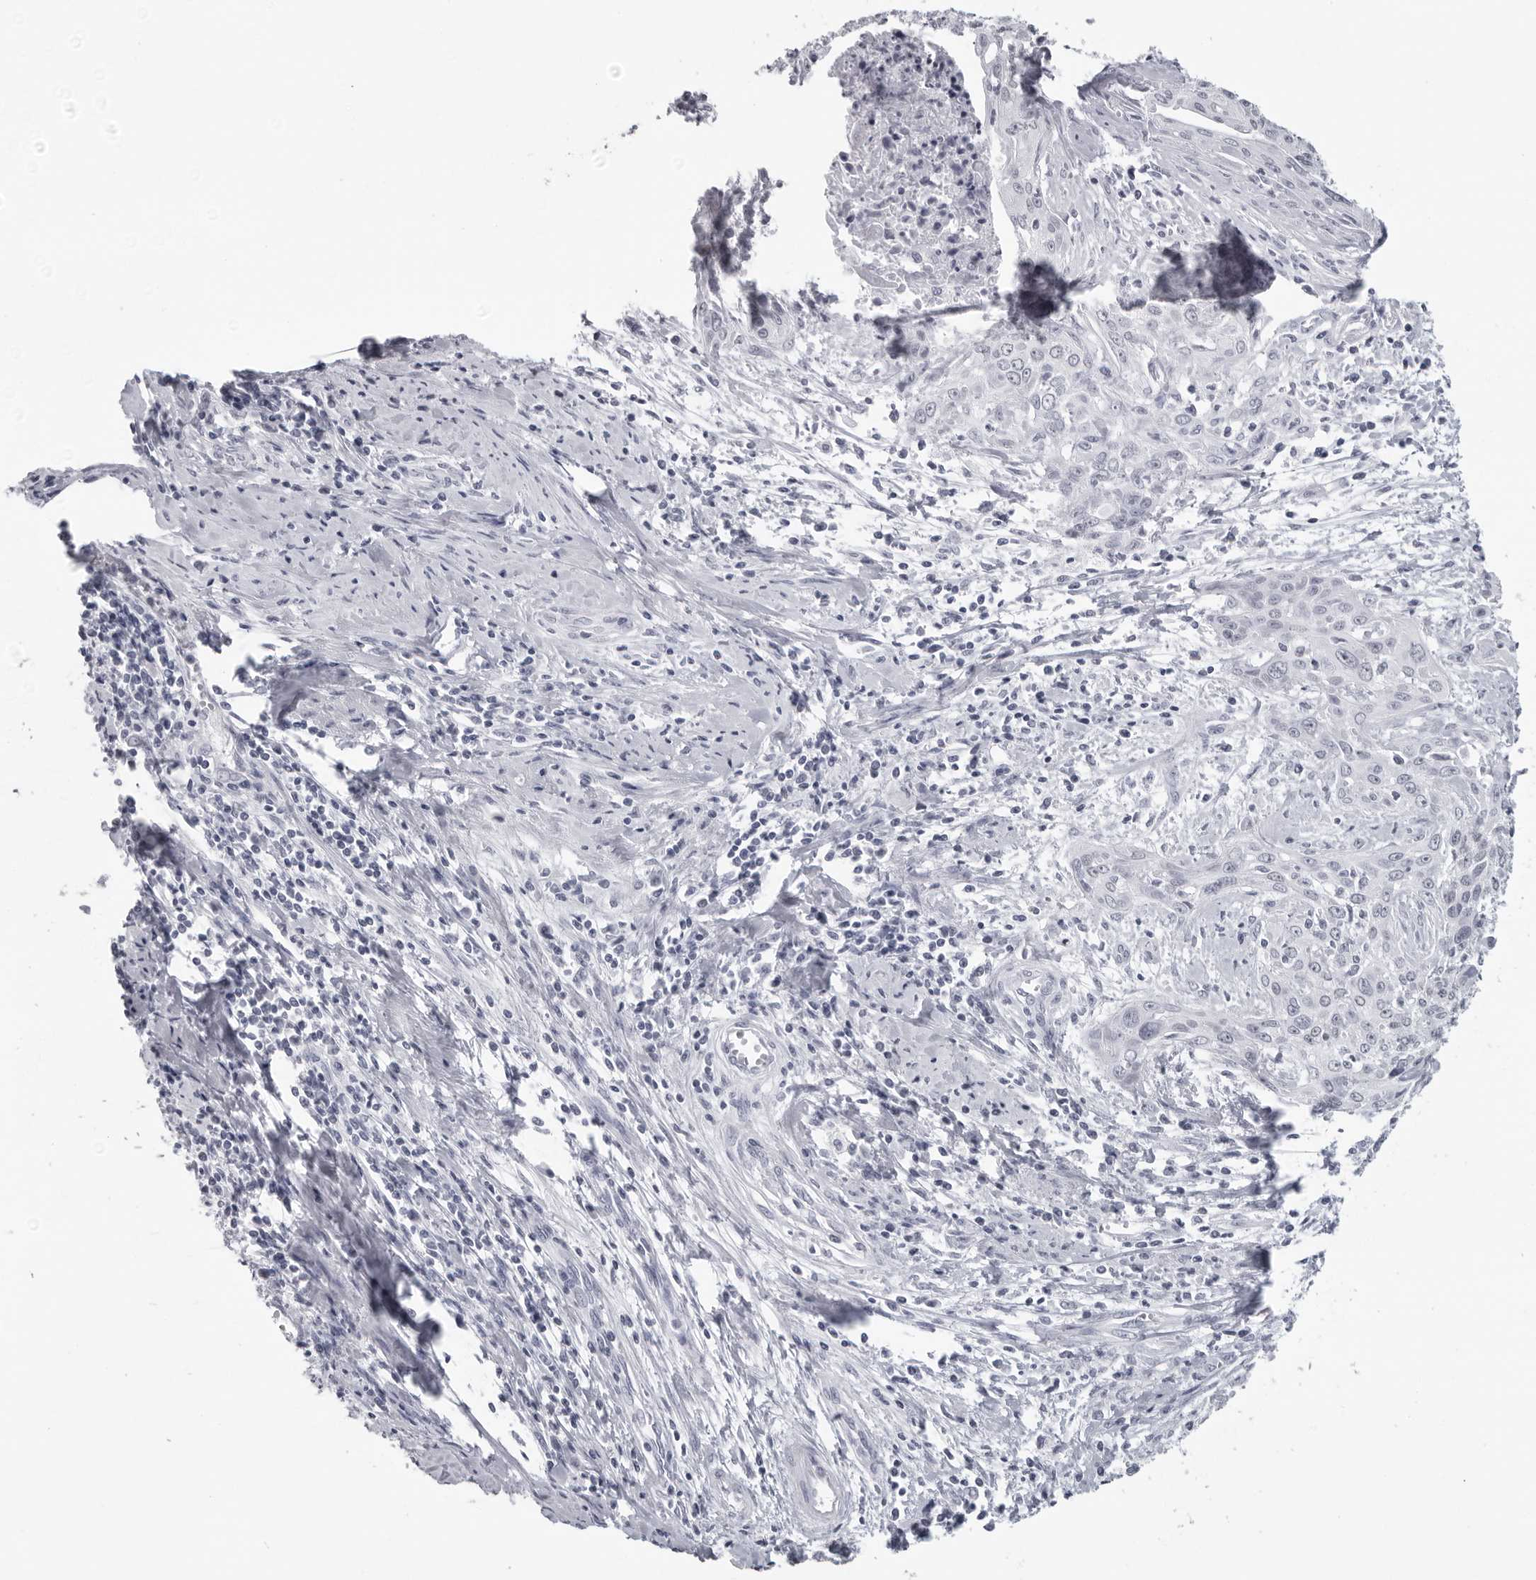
{"staining": {"intensity": "negative", "quantity": "none", "location": "none"}, "tissue": "cervical cancer", "cell_type": "Tumor cells", "image_type": "cancer", "snomed": [{"axis": "morphology", "description": "Squamous cell carcinoma, NOS"}, {"axis": "topography", "description": "Cervix"}], "caption": "This is an immunohistochemistry (IHC) histopathology image of squamous cell carcinoma (cervical). There is no expression in tumor cells.", "gene": "ESPN", "patient": {"sex": "female", "age": 55}}